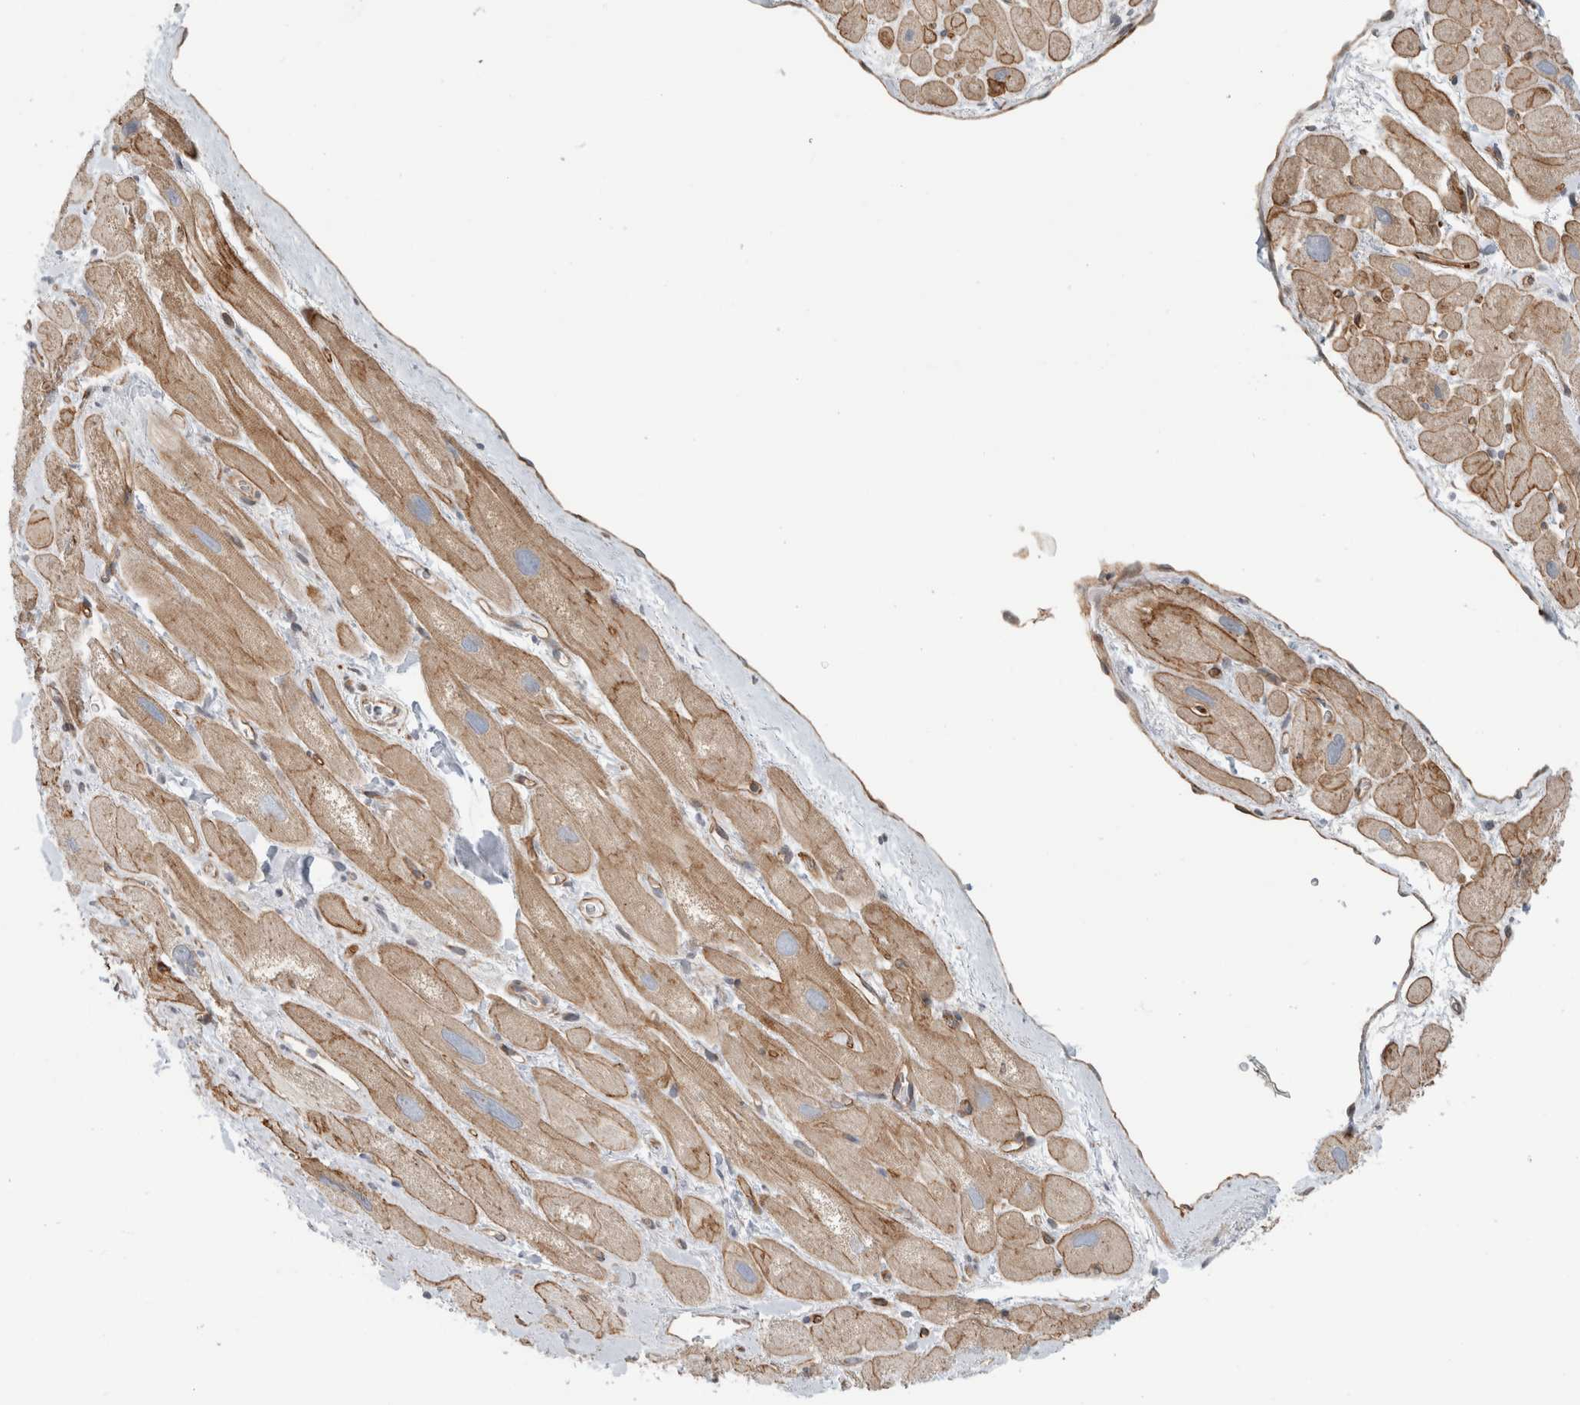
{"staining": {"intensity": "moderate", "quantity": "25%-75%", "location": "cytoplasmic/membranous"}, "tissue": "heart muscle", "cell_type": "Cardiomyocytes", "image_type": "normal", "snomed": [{"axis": "morphology", "description": "Normal tissue, NOS"}, {"axis": "topography", "description": "Heart"}], "caption": "This is an image of IHC staining of normal heart muscle, which shows moderate positivity in the cytoplasmic/membranous of cardiomyocytes.", "gene": "KPNA5", "patient": {"sex": "male", "age": 49}}